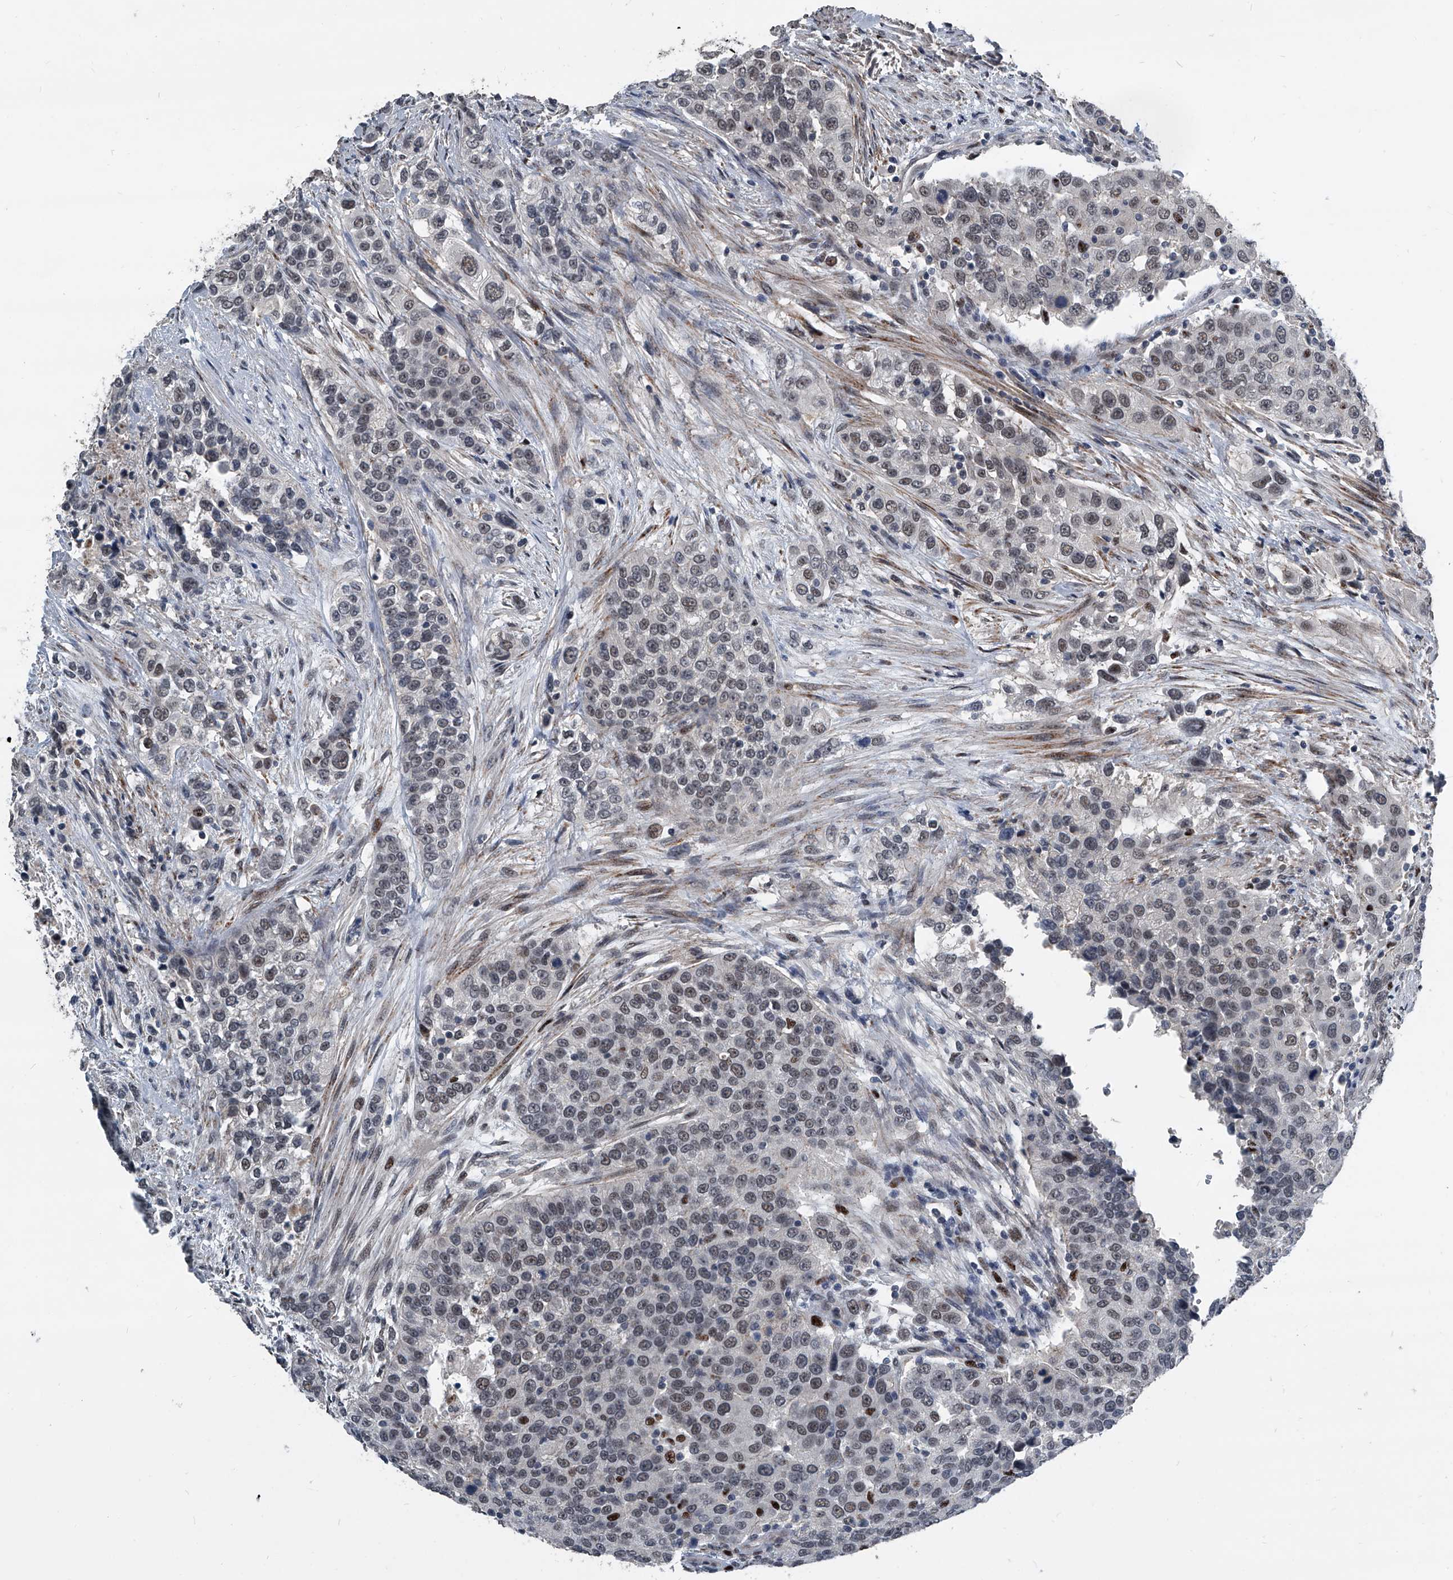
{"staining": {"intensity": "weak", "quantity": "25%-75%", "location": "nuclear"}, "tissue": "urothelial cancer", "cell_type": "Tumor cells", "image_type": "cancer", "snomed": [{"axis": "morphology", "description": "Urothelial carcinoma, High grade"}, {"axis": "topography", "description": "Urinary bladder"}], "caption": "Immunohistochemical staining of urothelial cancer shows weak nuclear protein positivity in about 25%-75% of tumor cells.", "gene": "MEN1", "patient": {"sex": "female", "age": 80}}